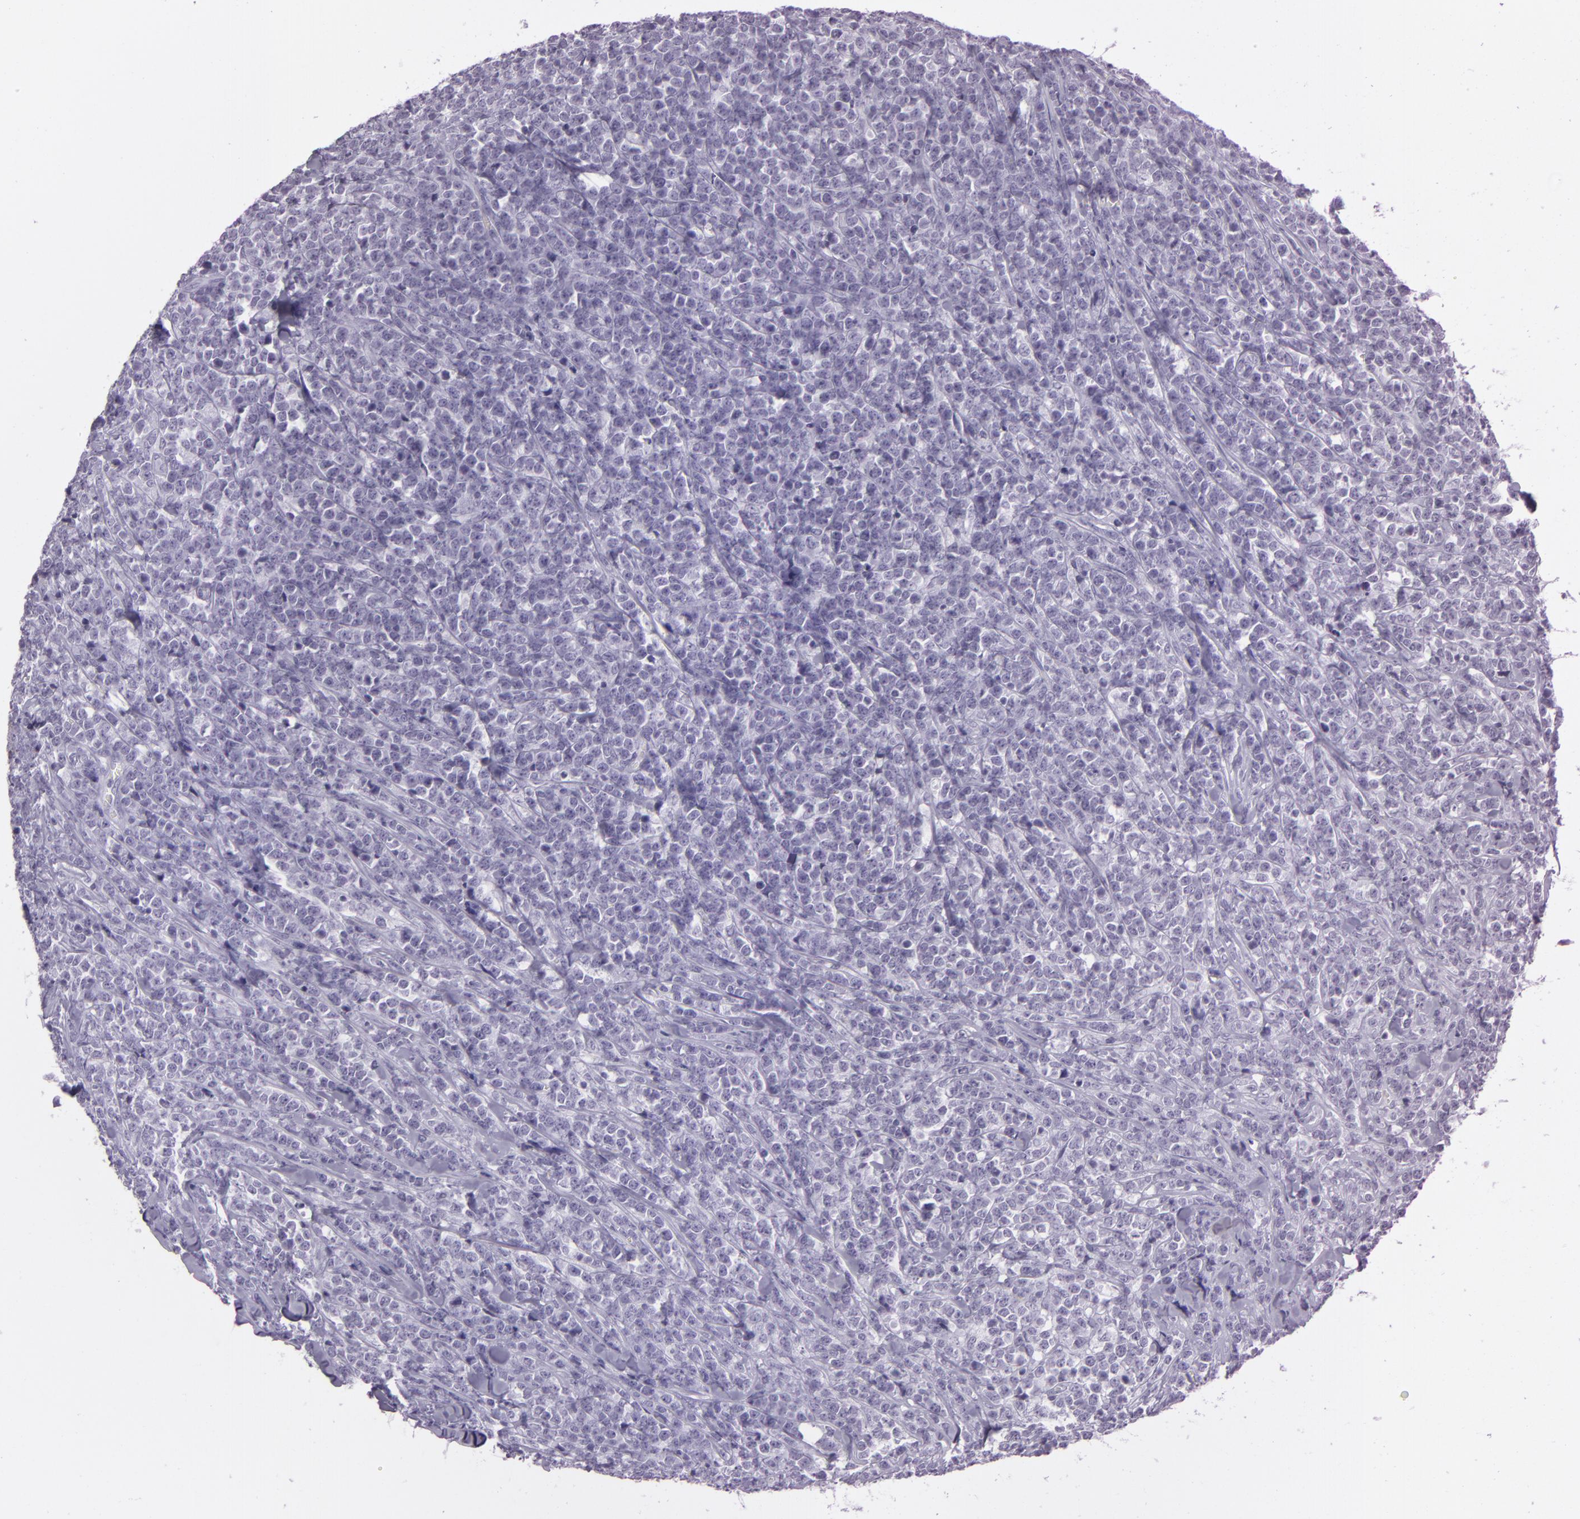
{"staining": {"intensity": "negative", "quantity": "none", "location": "none"}, "tissue": "lymphoma", "cell_type": "Tumor cells", "image_type": "cancer", "snomed": [{"axis": "morphology", "description": "Malignant lymphoma, non-Hodgkin's type, High grade"}, {"axis": "topography", "description": "Small intestine"}, {"axis": "topography", "description": "Colon"}], "caption": "A high-resolution histopathology image shows immunohistochemistry (IHC) staining of high-grade malignant lymphoma, non-Hodgkin's type, which exhibits no significant positivity in tumor cells.", "gene": "MUC6", "patient": {"sex": "male", "age": 8}}